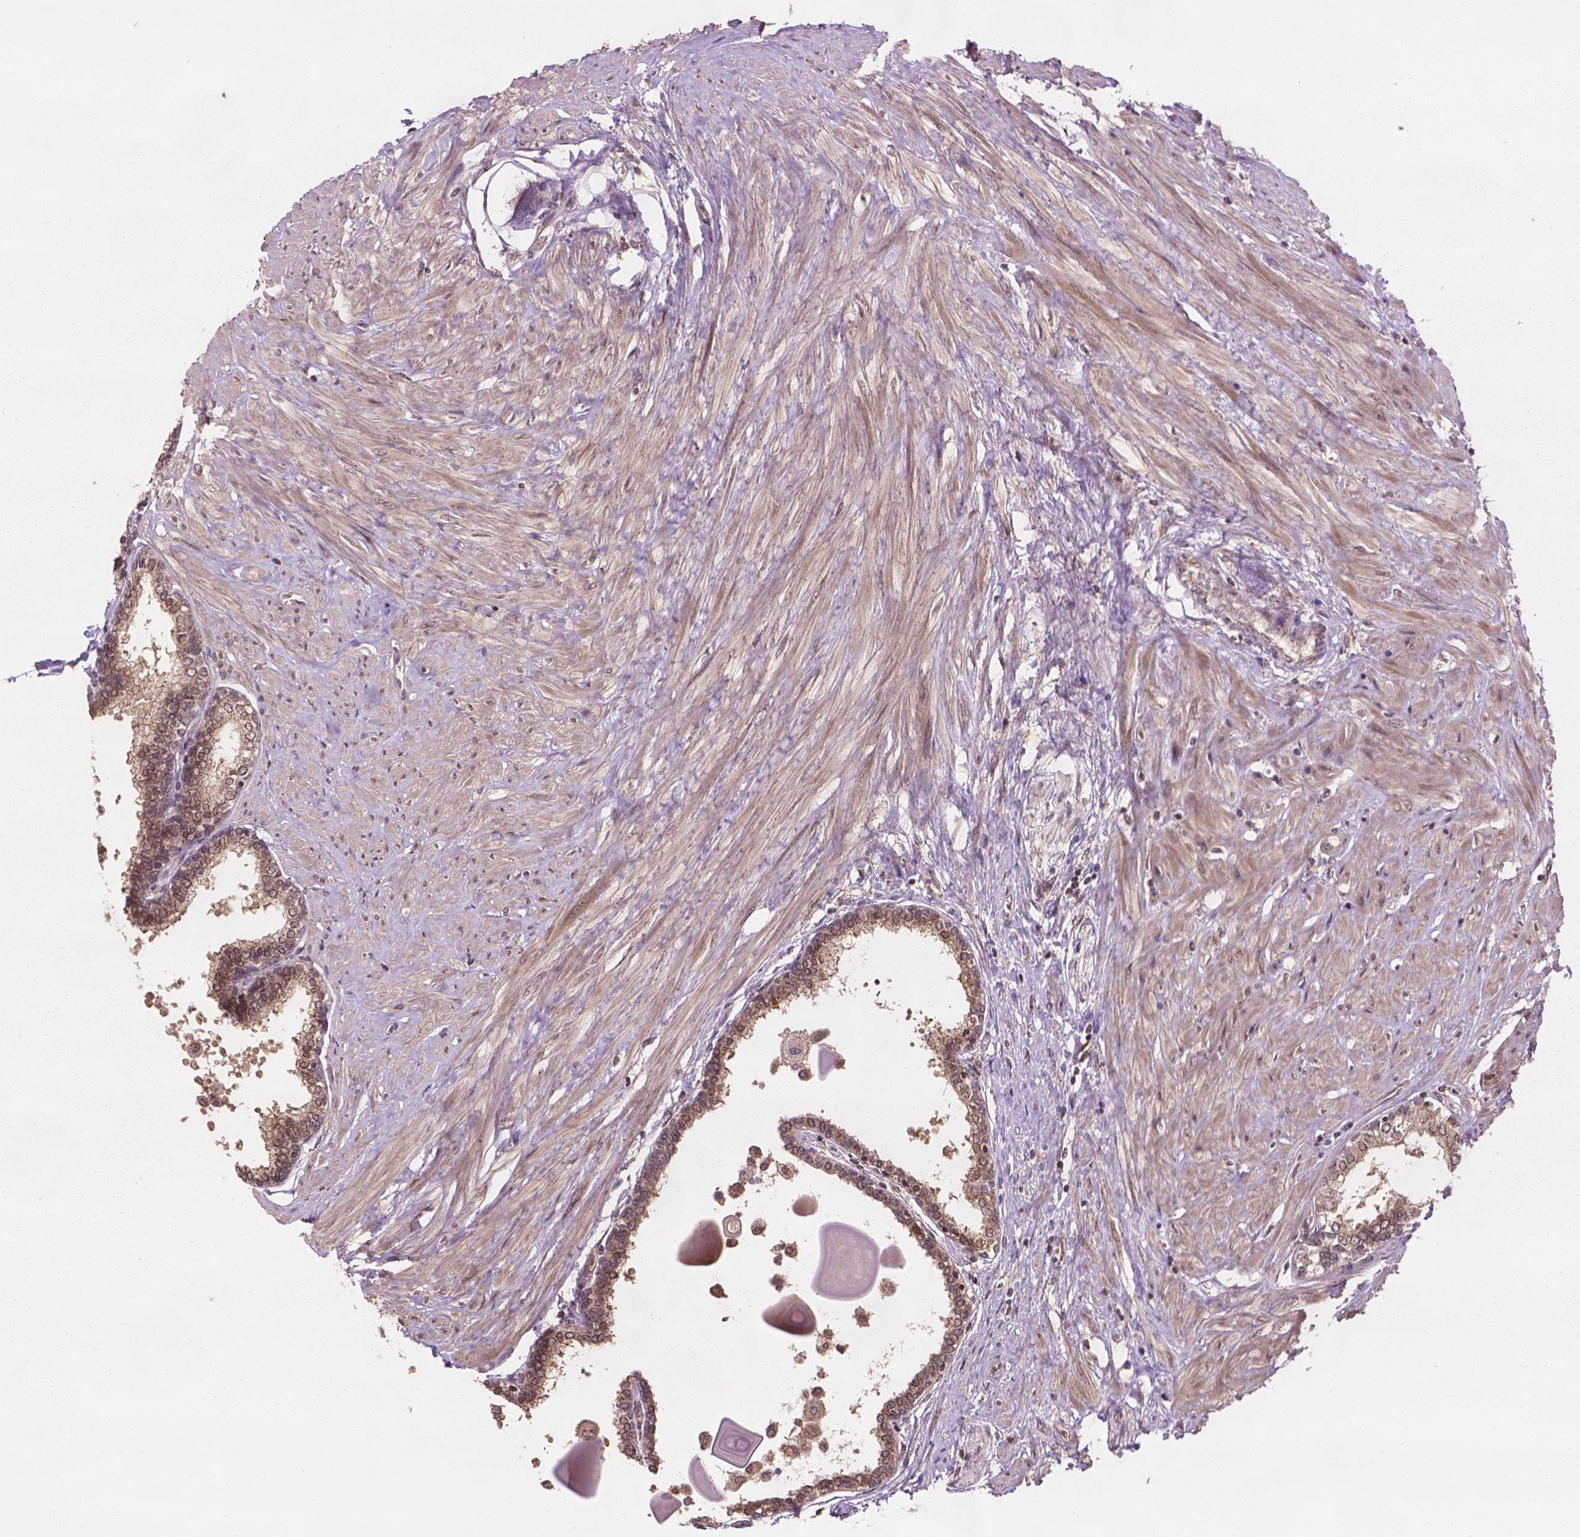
{"staining": {"intensity": "weak", "quantity": ">75%", "location": "cytoplasmic/membranous,nuclear"}, "tissue": "prostate", "cell_type": "Glandular cells", "image_type": "normal", "snomed": [{"axis": "morphology", "description": "Normal tissue, NOS"}, {"axis": "topography", "description": "Prostate"}], "caption": "A histopathology image of prostate stained for a protein exhibits weak cytoplasmic/membranous,nuclear brown staining in glandular cells. The staining was performed using DAB to visualize the protein expression in brown, while the nuclei were stained in blue with hematoxylin (Magnification: 20x).", "gene": "PPP1CB", "patient": {"sex": "male", "age": 55}}